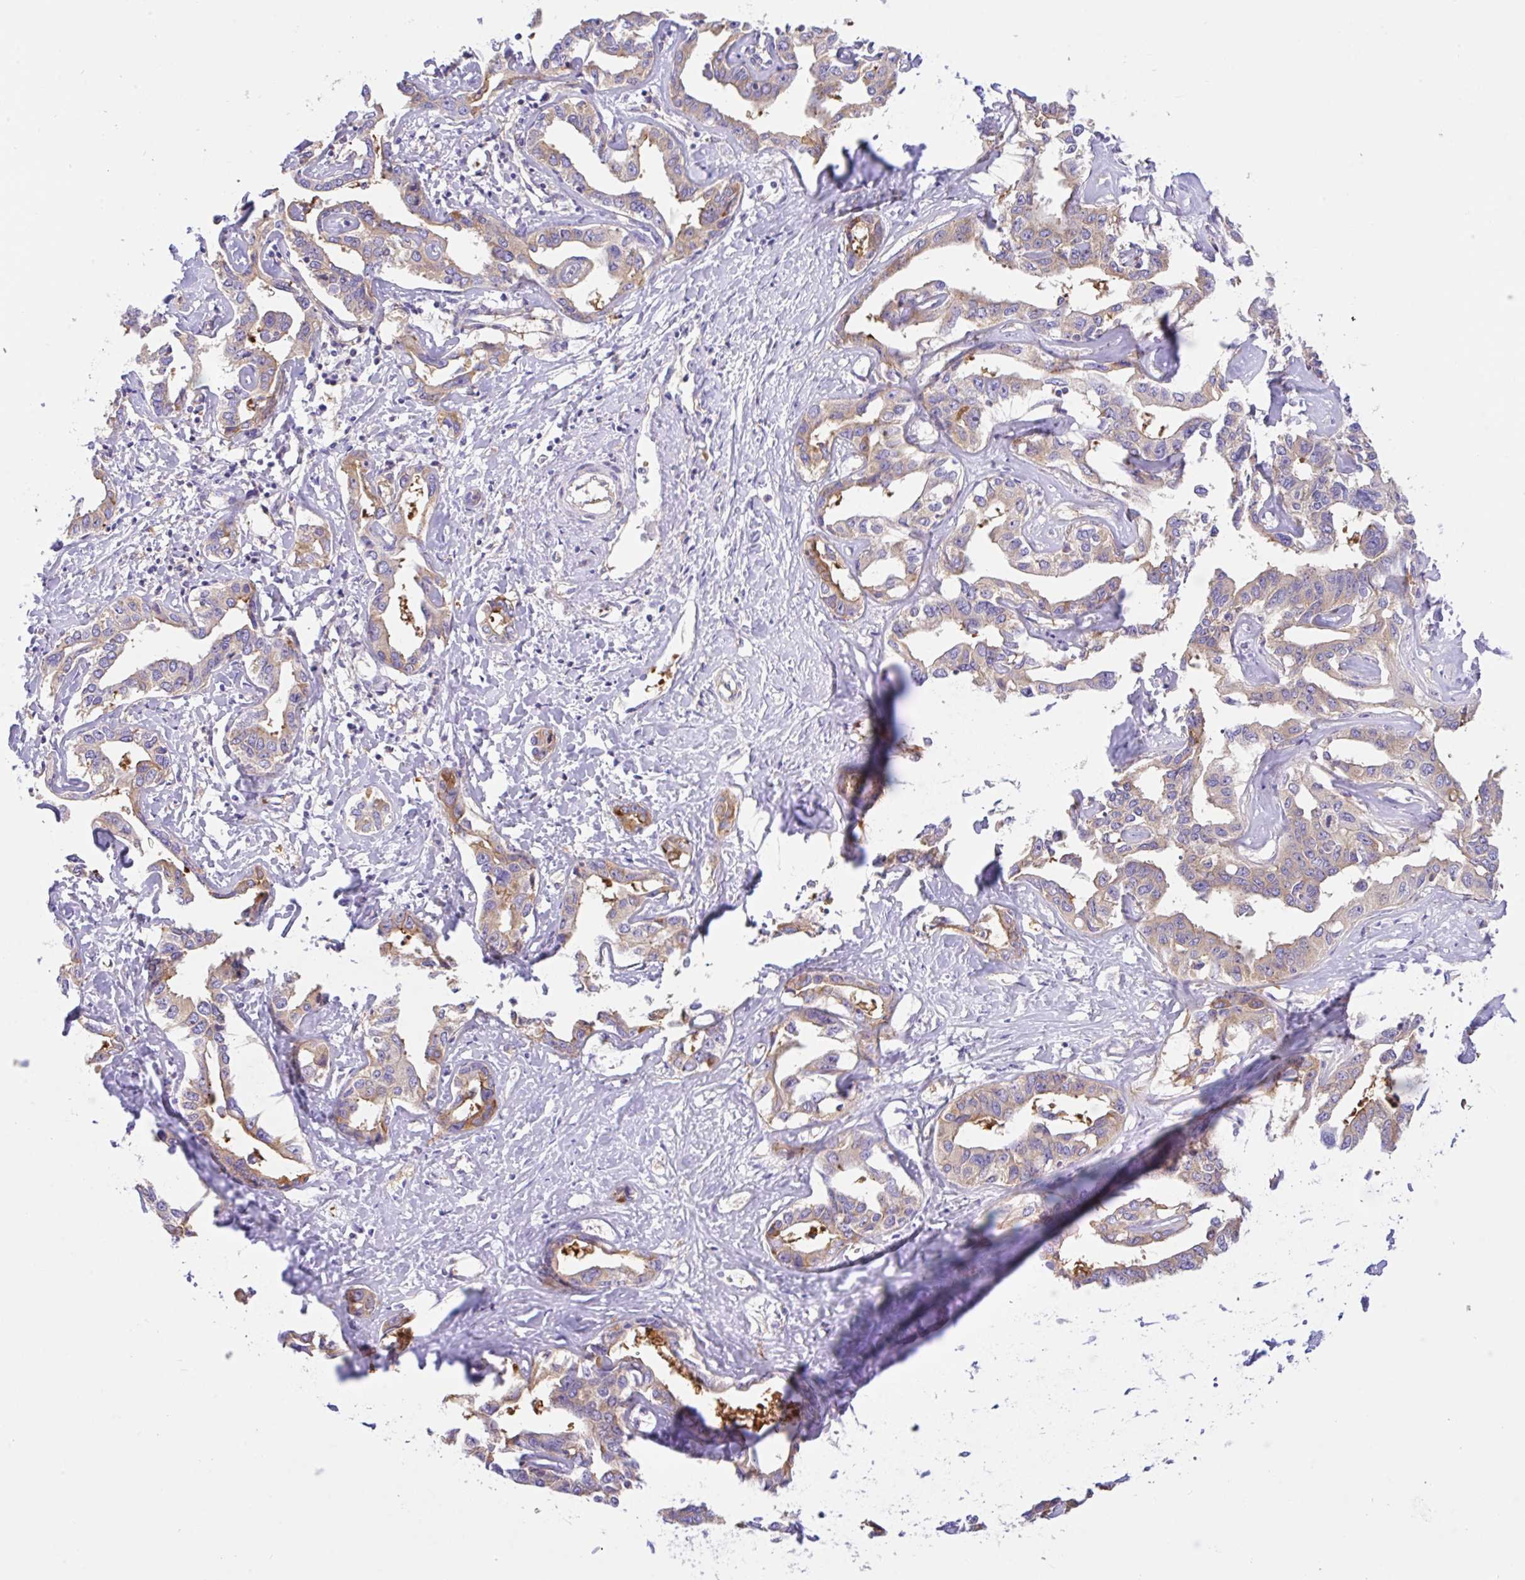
{"staining": {"intensity": "weak", "quantity": "<25%", "location": "cytoplasmic/membranous"}, "tissue": "liver cancer", "cell_type": "Tumor cells", "image_type": "cancer", "snomed": [{"axis": "morphology", "description": "Cholangiocarcinoma"}, {"axis": "topography", "description": "Liver"}], "caption": "A photomicrograph of human liver cancer is negative for staining in tumor cells. (IHC, brightfield microscopy, high magnification).", "gene": "GFPT2", "patient": {"sex": "male", "age": 59}}